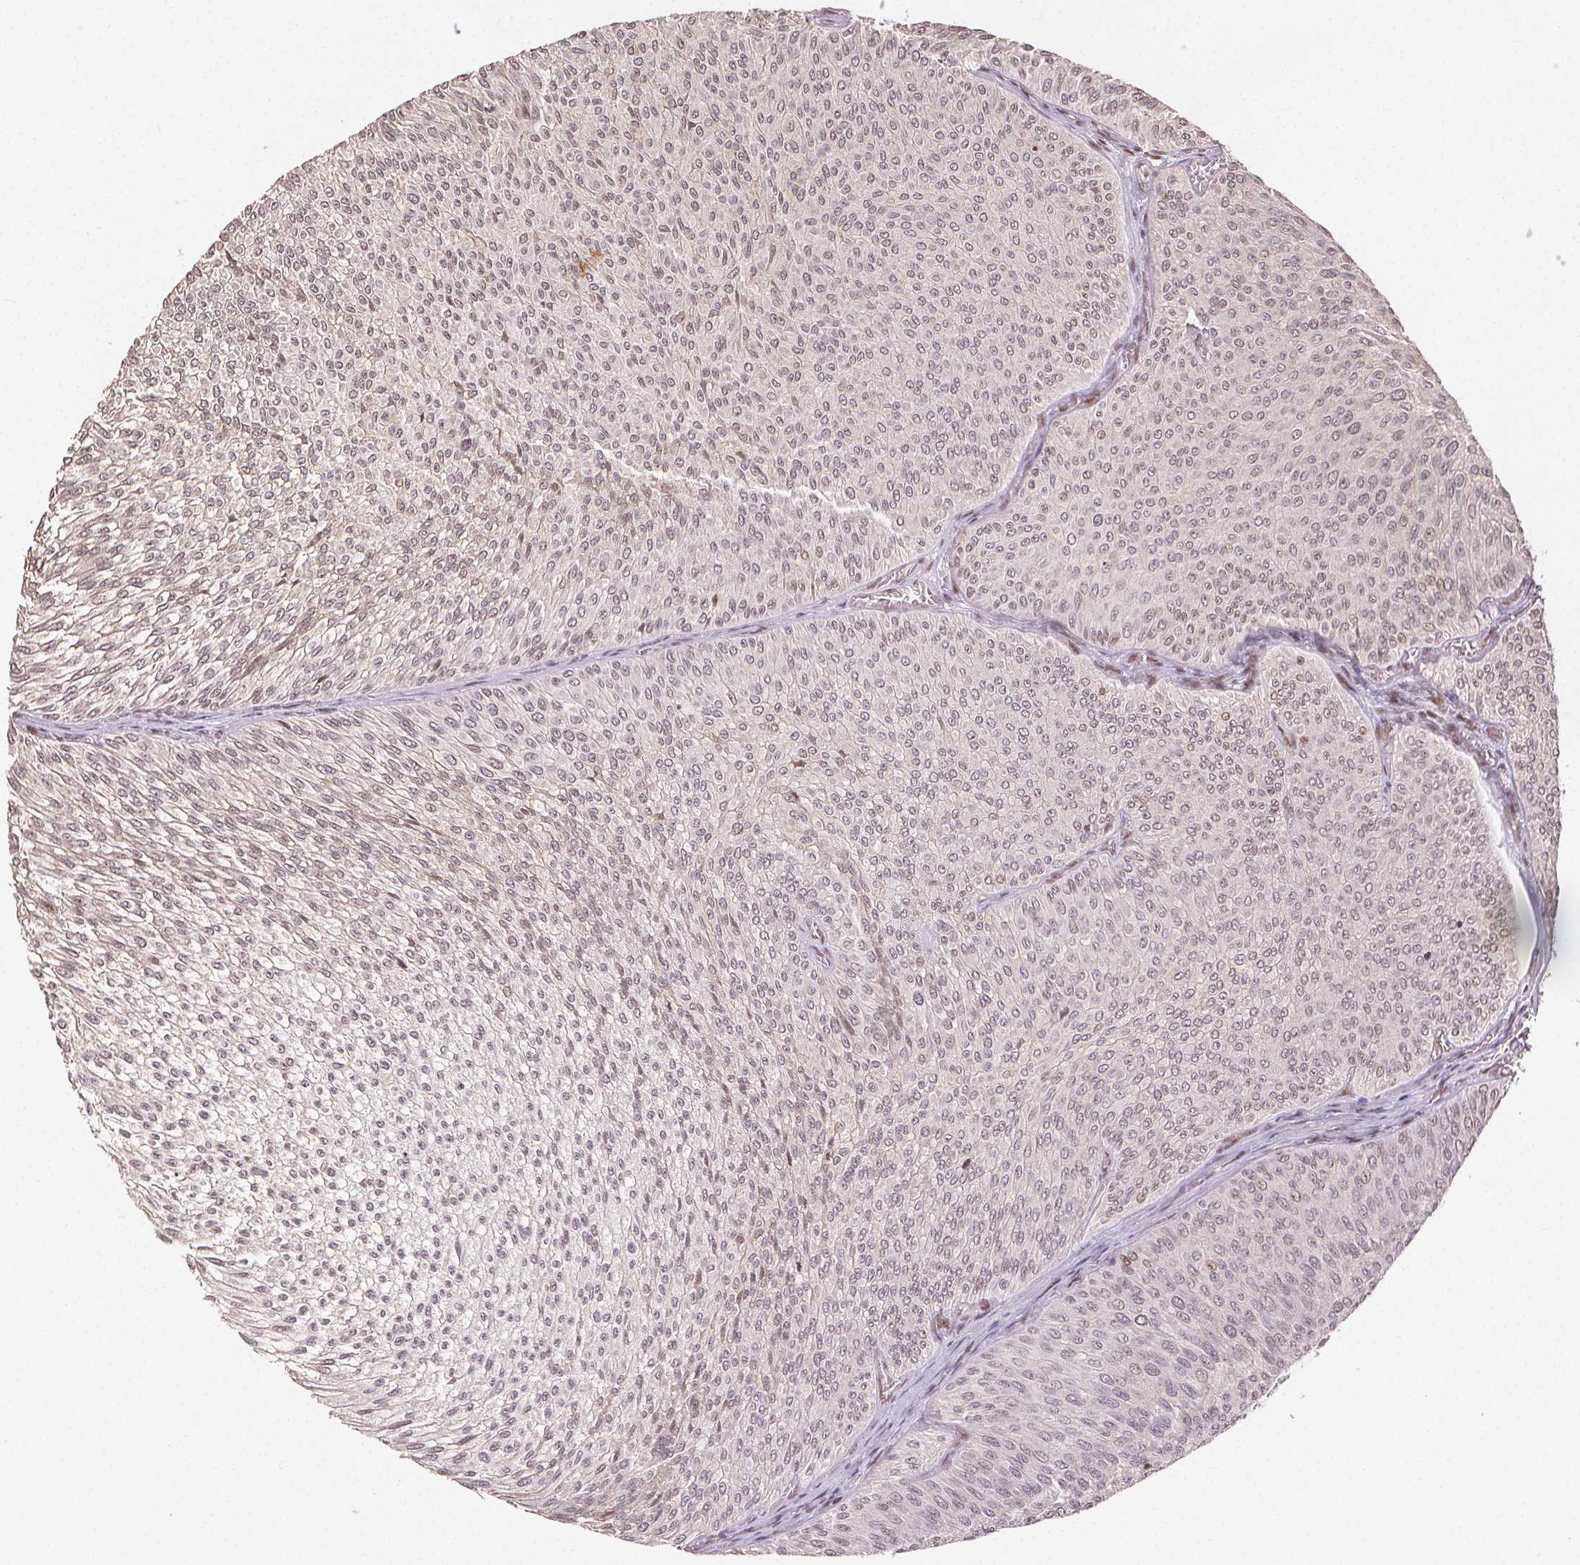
{"staining": {"intensity": "moderate", "quantity": ">75%", "location": "nuclear"}, "tissue": "urothelial cancer", "cell_type": "Tumor cells", "image_type": "cancer", "snomed": [{"axis": "morphology", "description": "Urothelial carcinoma, Low grade"}, {"axis": "topography", "description": "Urinary bladder"}], "caption": "High-power microscopy captured an immunohistochemistry (IHC) photomicrograph of urothelial cancer, revealing moderate nuclear positivity in approximately >75% of tumor cells.", "gene": "MAPKAPK2", "patient": {"sex": "male", "age": 91}}